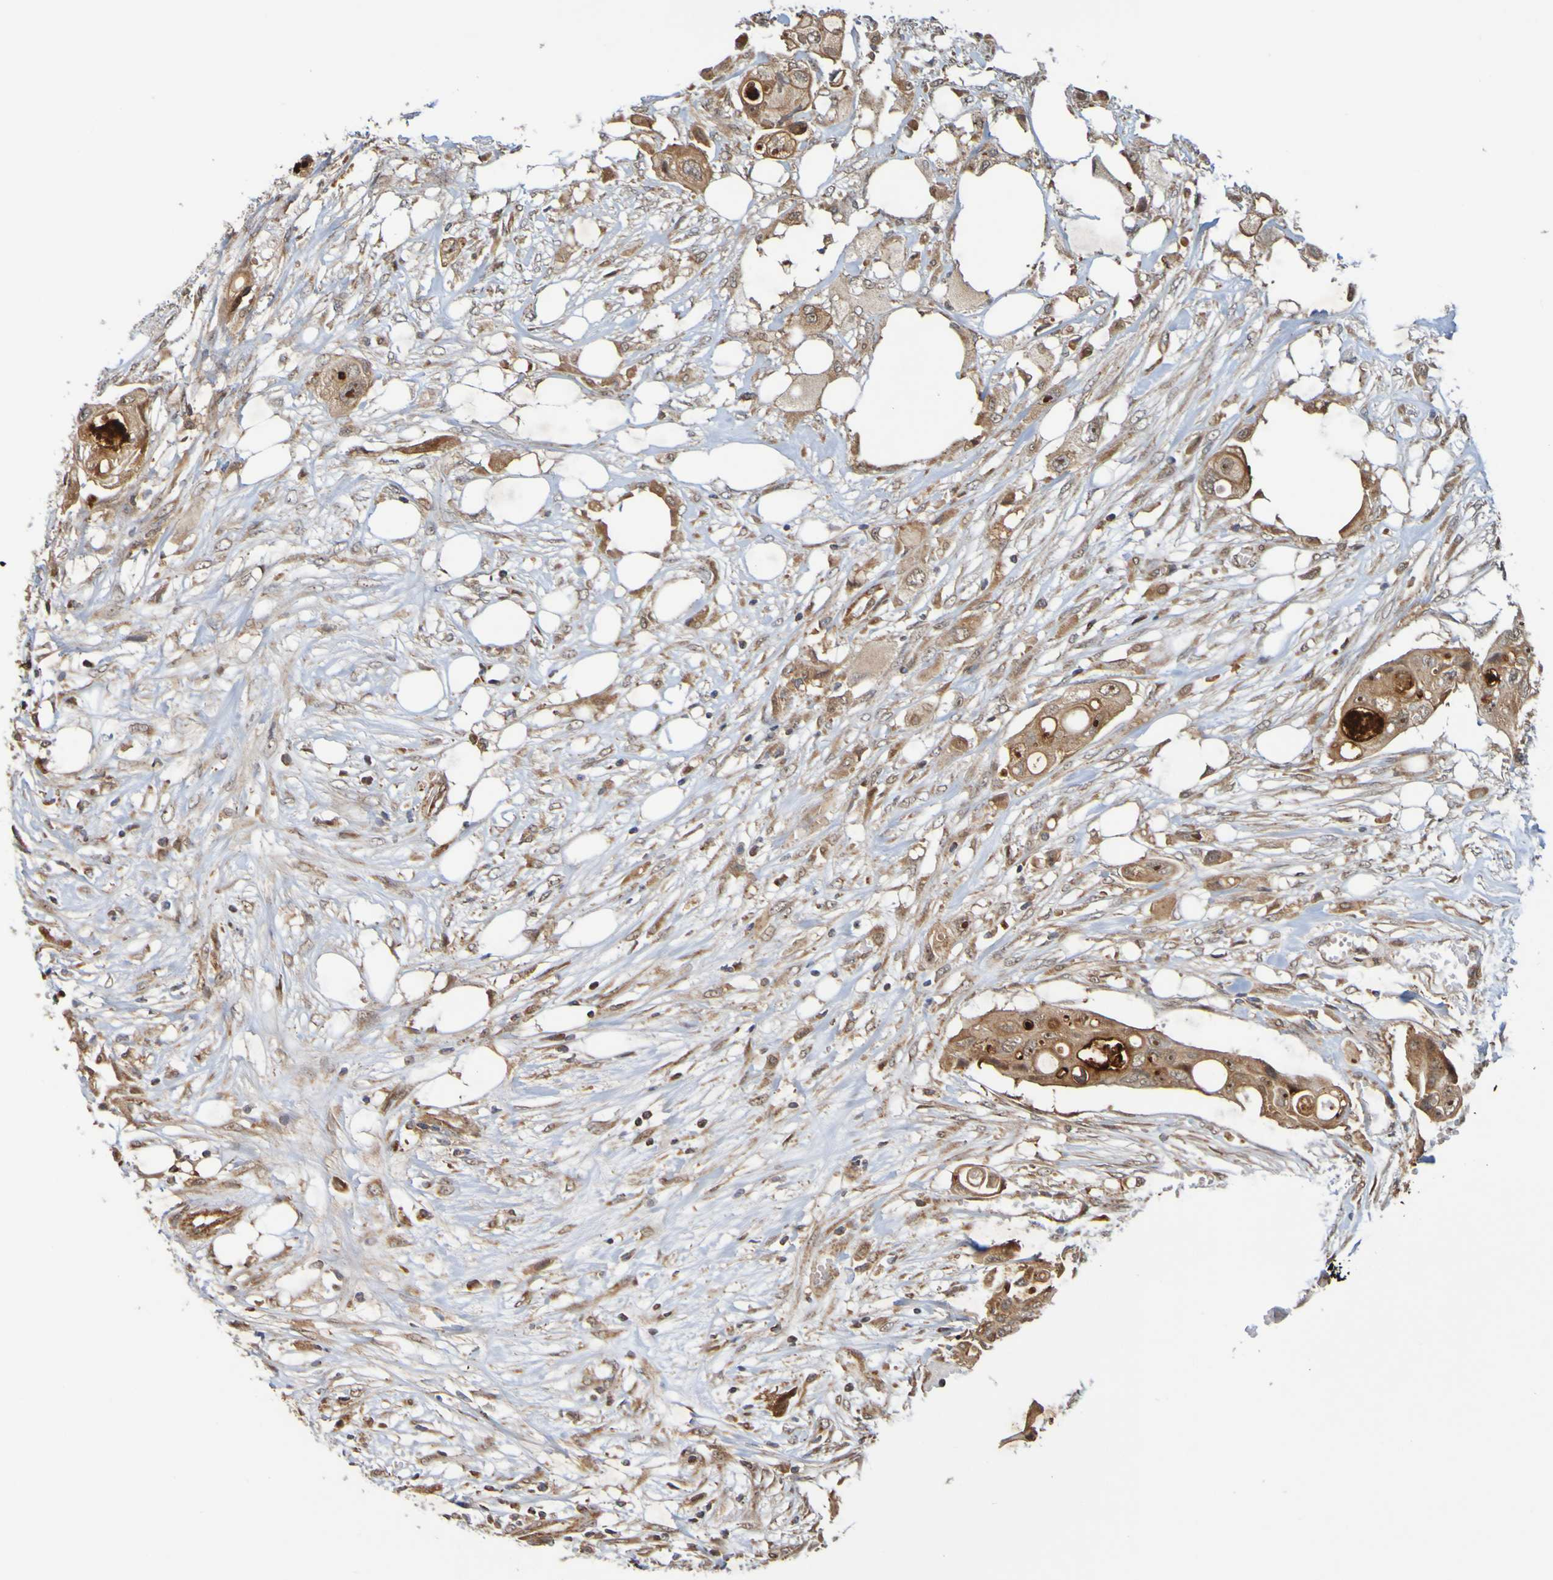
{"staining": {"intensity": "moderate", "quantity": ">75%", "location": "cytoplasmic/membranous"}, "tissue": "colorectal cancer", "cell_type": "Tumor cells", "image_type": "cancer", "snomed": [{"axis": "morphology", "description": "Adenocarcinoma, NOS"}, {"axis": "topography", "description": "Colon"}], "caption": "Immunohistochemical staining of colorectal adenocarcinoma exhibits moderate cytoplasmic/membranous protein expression in about >75% of tumor cells.", "gene": "TMBIM1", "patient": {"sex": "female", "age": 57}}